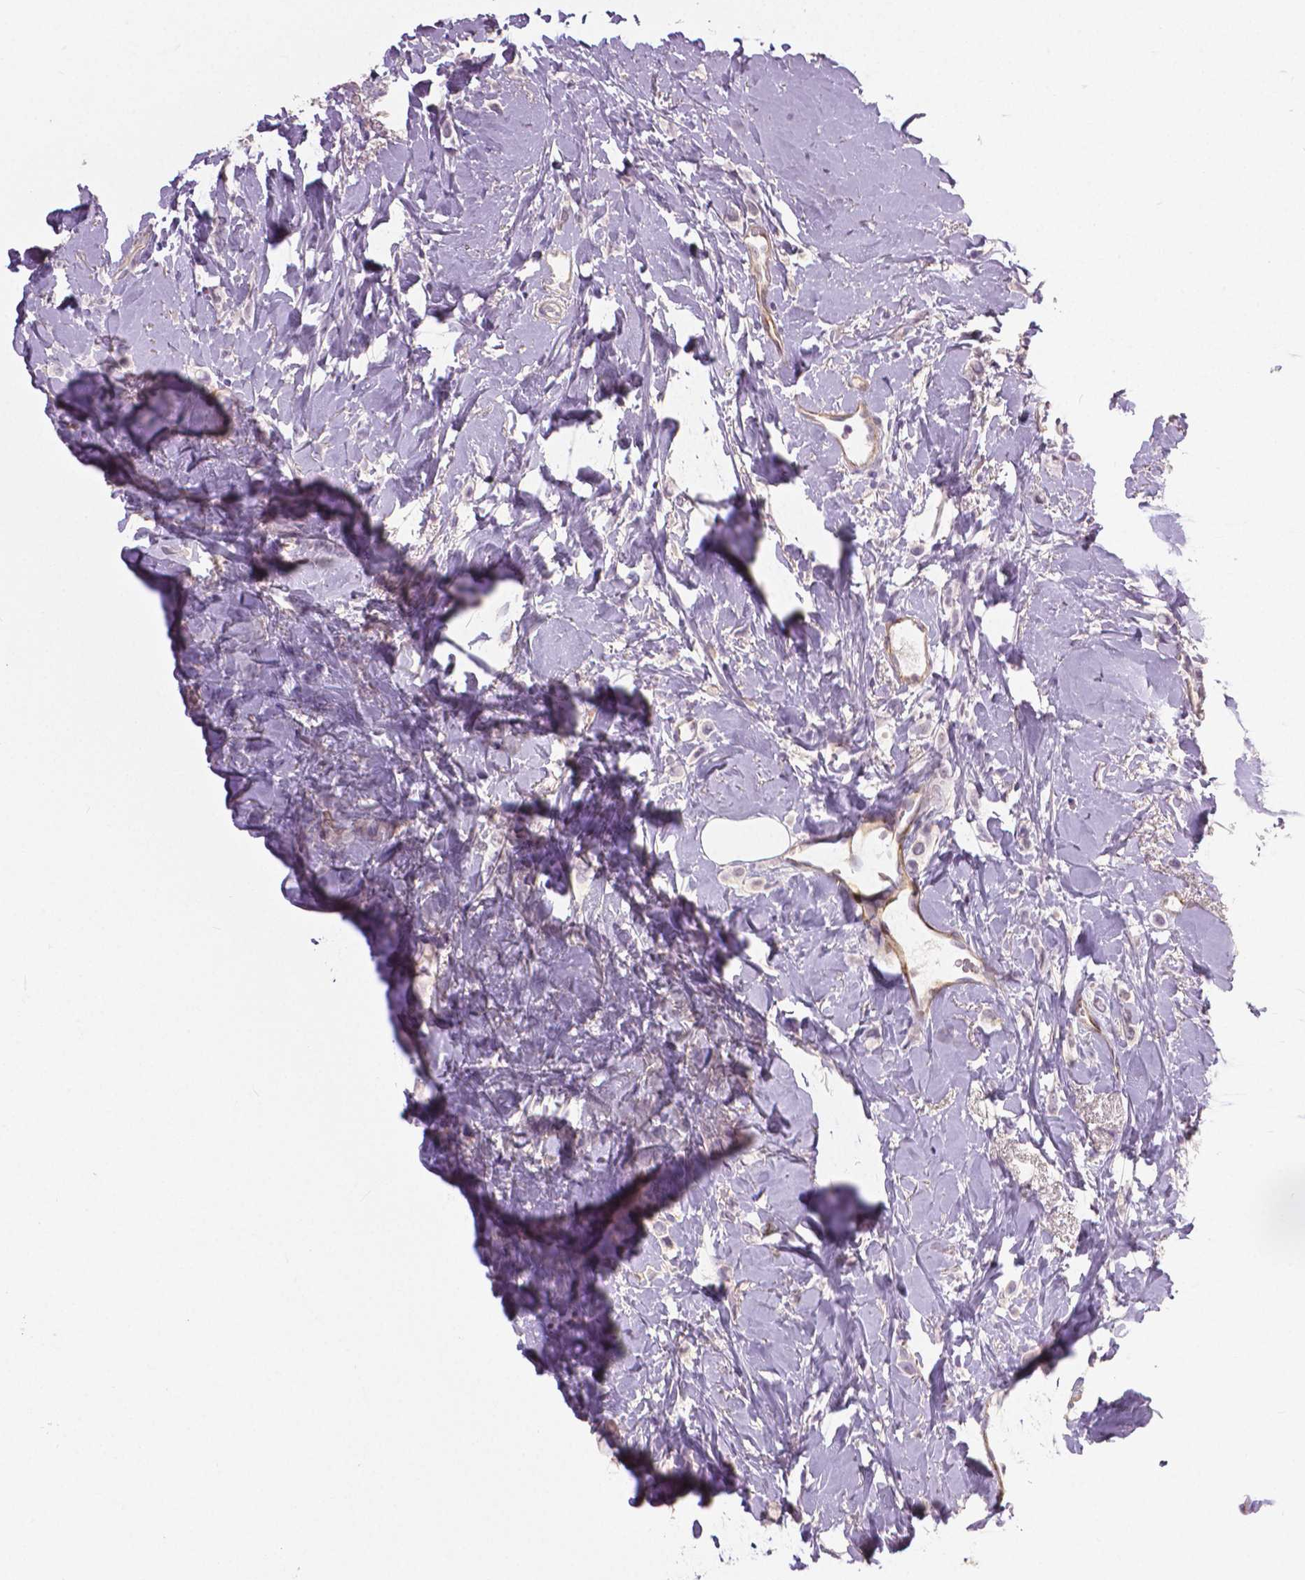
{"staining": {"intensity": "negative", "quantity": "none", "location": "none"}, "tissue": "breast cancer", "cell_type": "Tumor cells", "image_type": "cancer", "snomed": [{"axis": "morphology", "description": "Lobular carcinoma"}, {"axis": "topography", "description": "Breast"}], "caption": "The immunohistochemistry (IHC) image has no significant positivity in tumor cells of breast cancer tissue.", "gene": "FLT1", "patient": {"sex": "female", "age": 66}}